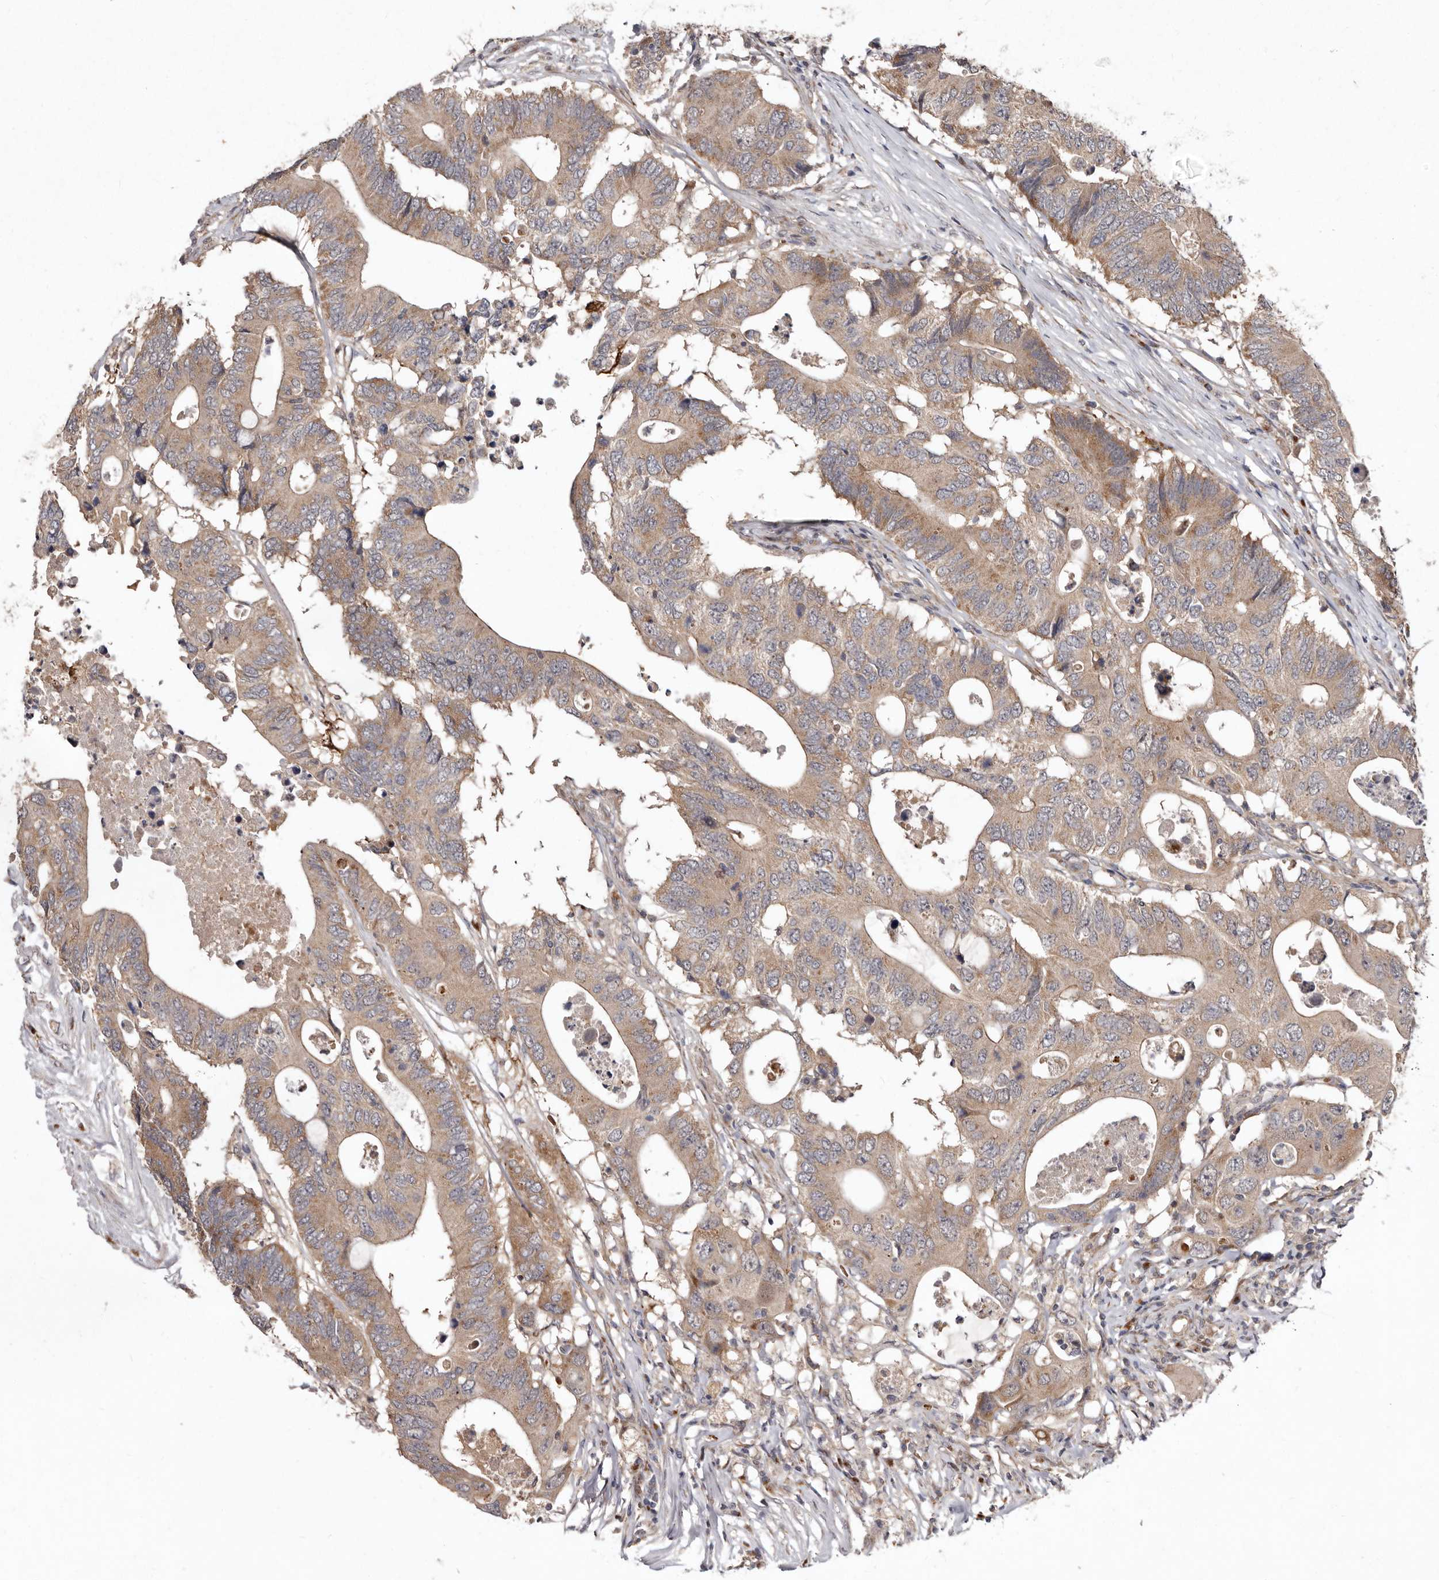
{"staining": {"intensity": "moderate", "quantity": ">75%", "location": "cytoplasmic/membranous"}, "tissue": "colorectal cancer", "cell_type": "Tumor cells", "image_type": "cancer", "snomed": [{"axis": "morphology", "description": "Adenocarcinoma, NOS"}, {"axis": "topography", "description": "Colon"}], "caption": "Protein staining demonstrates moderate cytoplasmic/membranous expression in about >75% of tumor cells in adenocarcinoma (colorectal).", "gene": "FLAD1", "patient": {"sex": "male", "age": 71}}